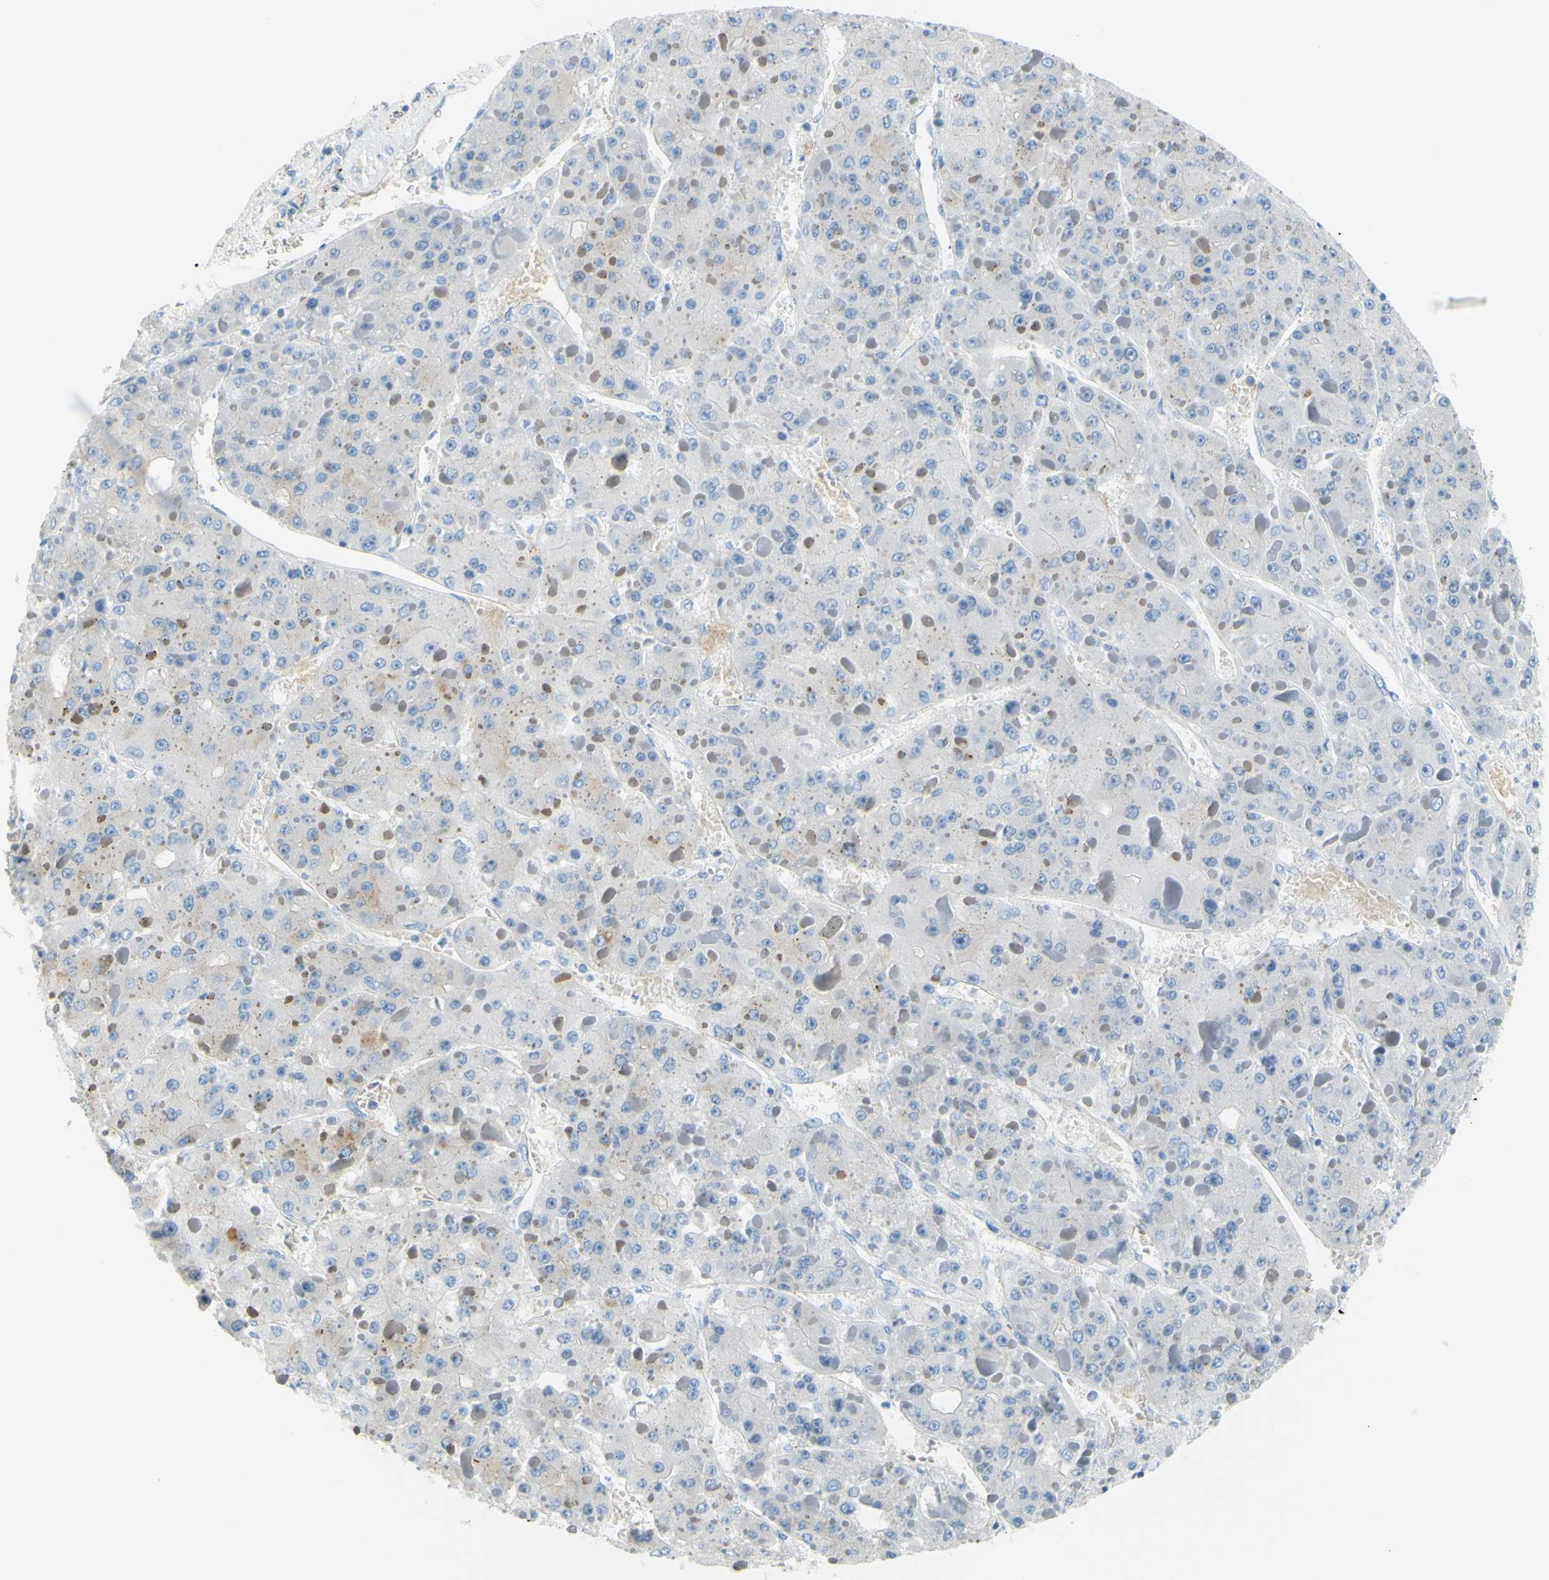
{"staining": {"intensity": "weak", "quantity": "<25%", "location": "cytoplasmic/membranous"}, "tissue": "liver cancer", "cell_type": "Tumor cells", "image_type": "cancer", "snomed": [{"axis": "morphology", "description": "Carcinoma, Hepatocellular, NOS"}, {"axis": "topography", "description": "Liver"}], "caption": "Immunohistochemistry of hepatocellular carcinoma (liver) demonstrates no expression in tumor cells. The staining is performed using DAB (3,3'-diaminobenzidine) brown chromogen with nuclei counter-stained in using hematoxylin.", "gene": "FRMD4B", "patient": {"sex": "female", "age": 73}}